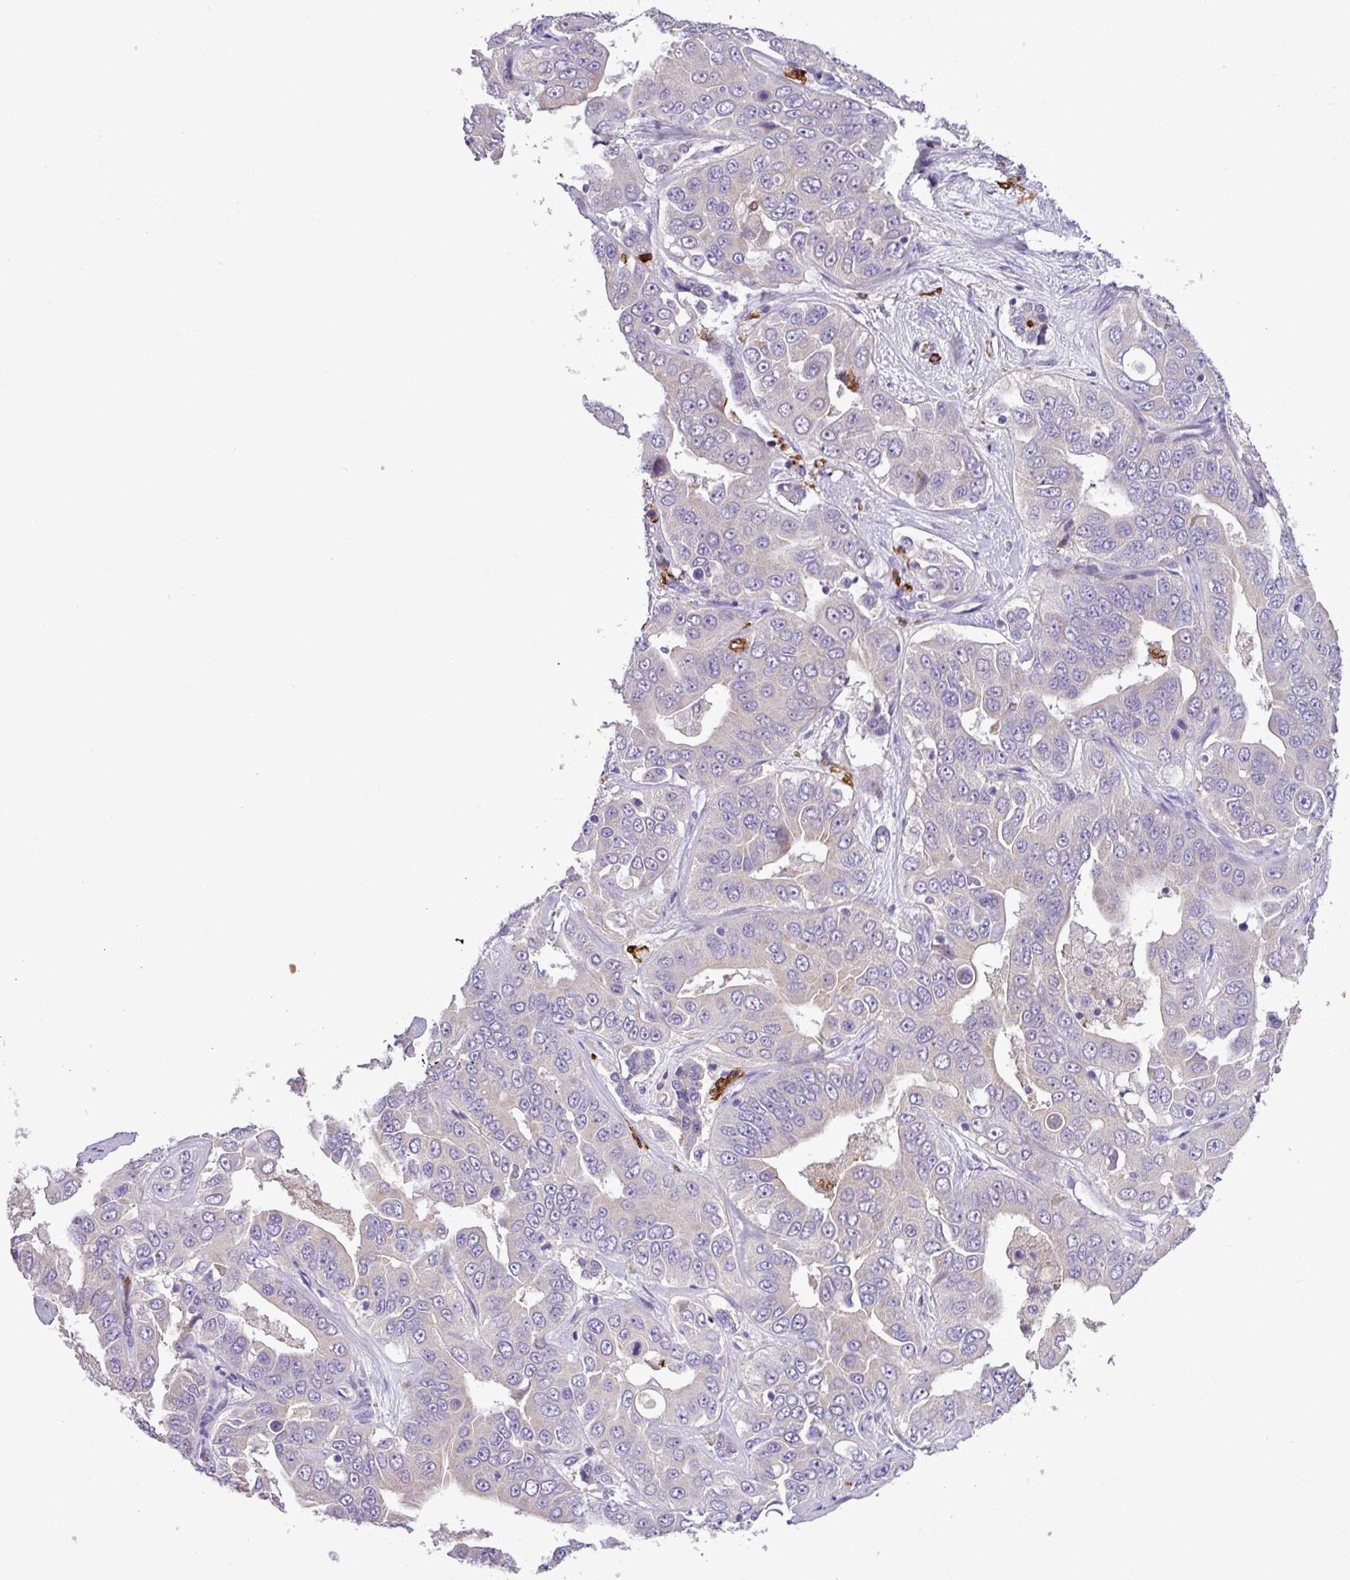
{"staining": {"intensity": "negative", "quantity": "none", "location": "none"}, "tissue": "liver cancer", "cell_type": "Tumor cells", "image_type": "cancer", "snomed": [{"axis": "morphology", "description": "Cholangiocarcinoma"}, {"axis": "topography", "description": "Liver"}], "caption": "Cholangiocarcinoma (liver) was stained to show a protein in brown. There is no significant expression in tumor cells.", "gene": "MGAT4B", "patient": {"sex": "female", "age": 52}}